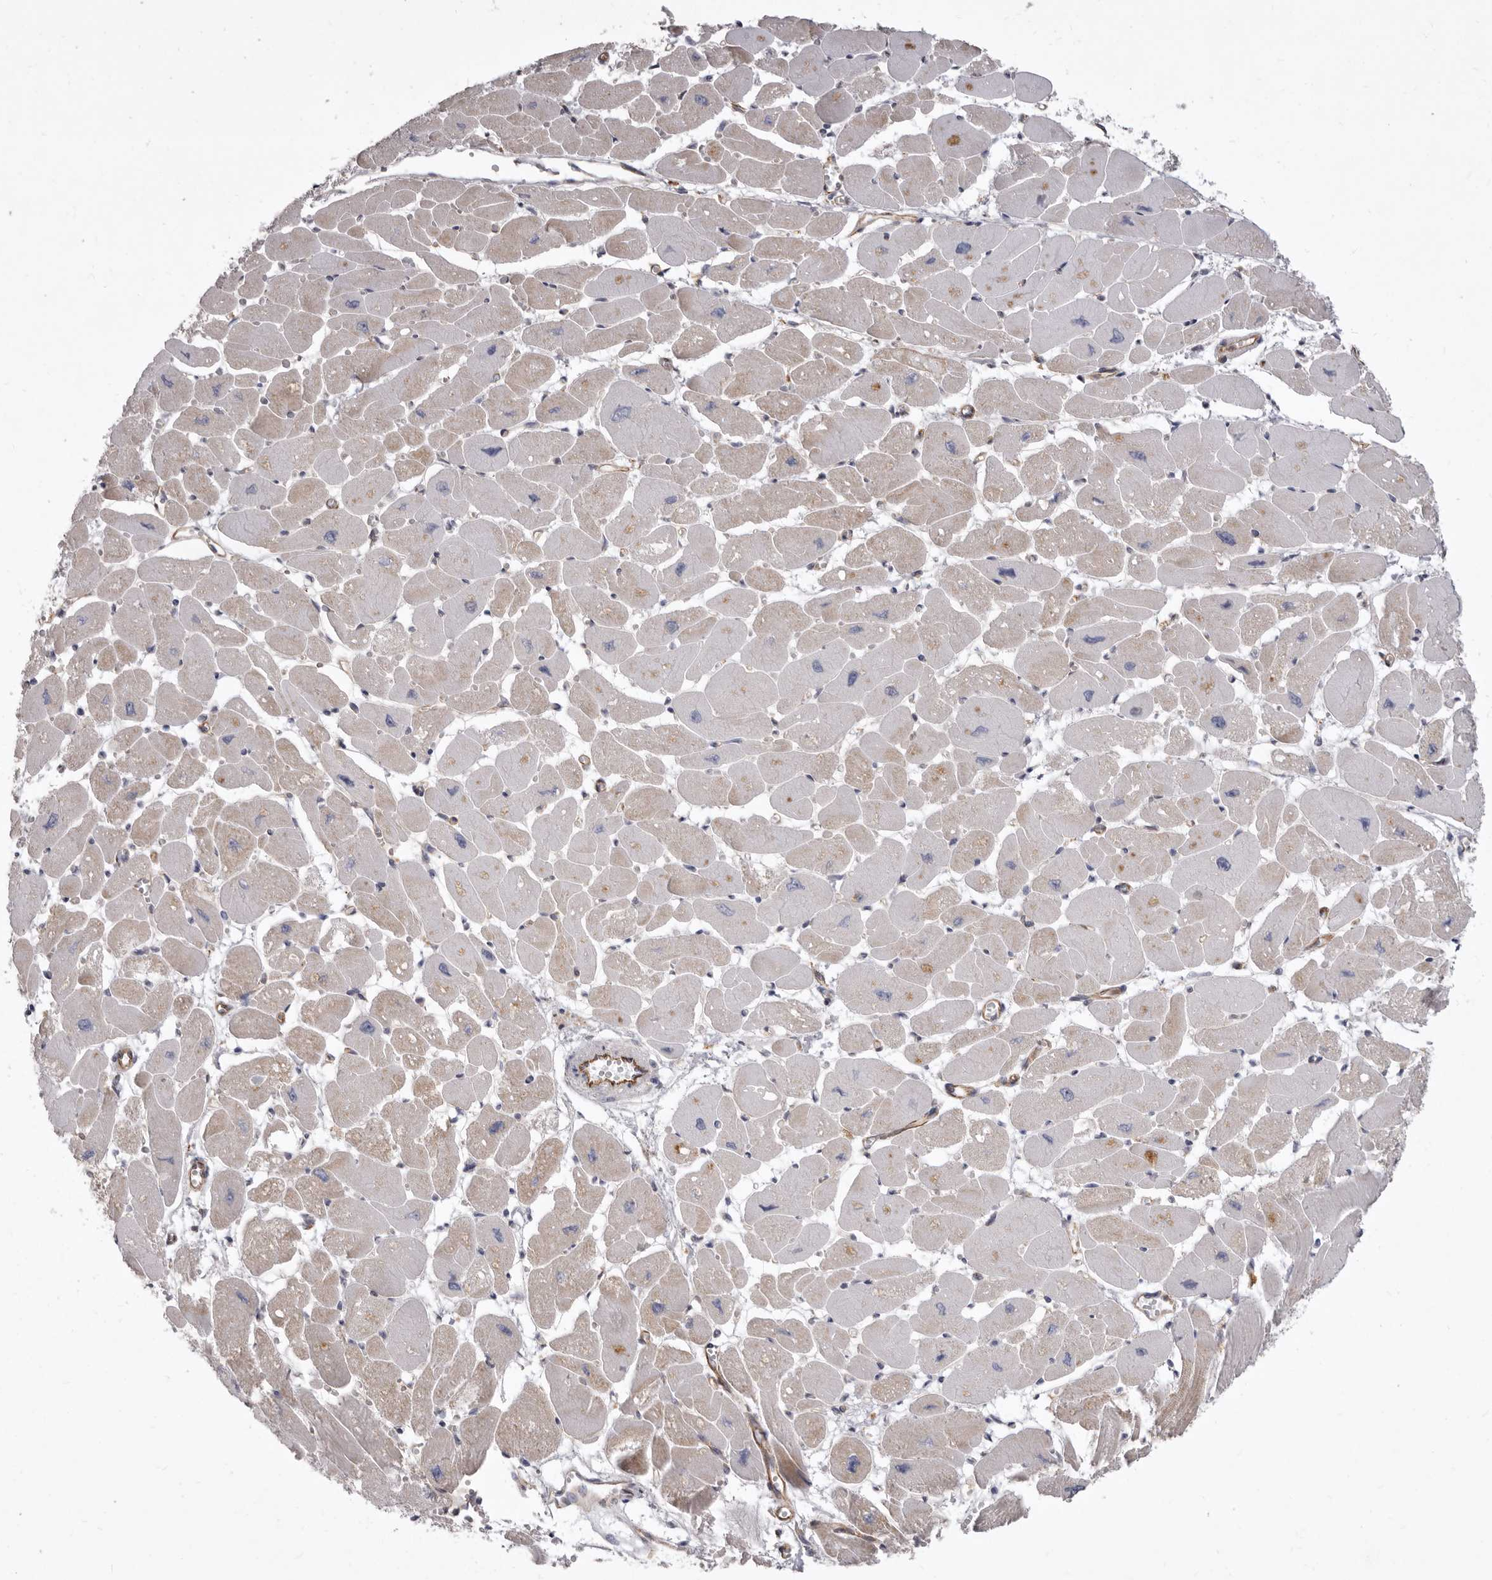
{"staining": {"intensity": "moderate", "quantity": "25%-75%", "location": "cytoplasmic/membranous"}, "tissue": "heart muscle", "cell_type": "Cardiomyocytes", "image_type": "normal", "snomed": [{"axis": "morphology", "description": "Normal tissue, NOS"}, {"axis": "topography", "description": "Heart"}], "caption": "Heart muscle stained with DAB IHC displays medium levels of moderate cytoplasmic/membranous positivity in approximately 25%-75% of cardiomyocytes.", "gene": "P2RX6", "patient": {"sex": "female", "age": 54}}